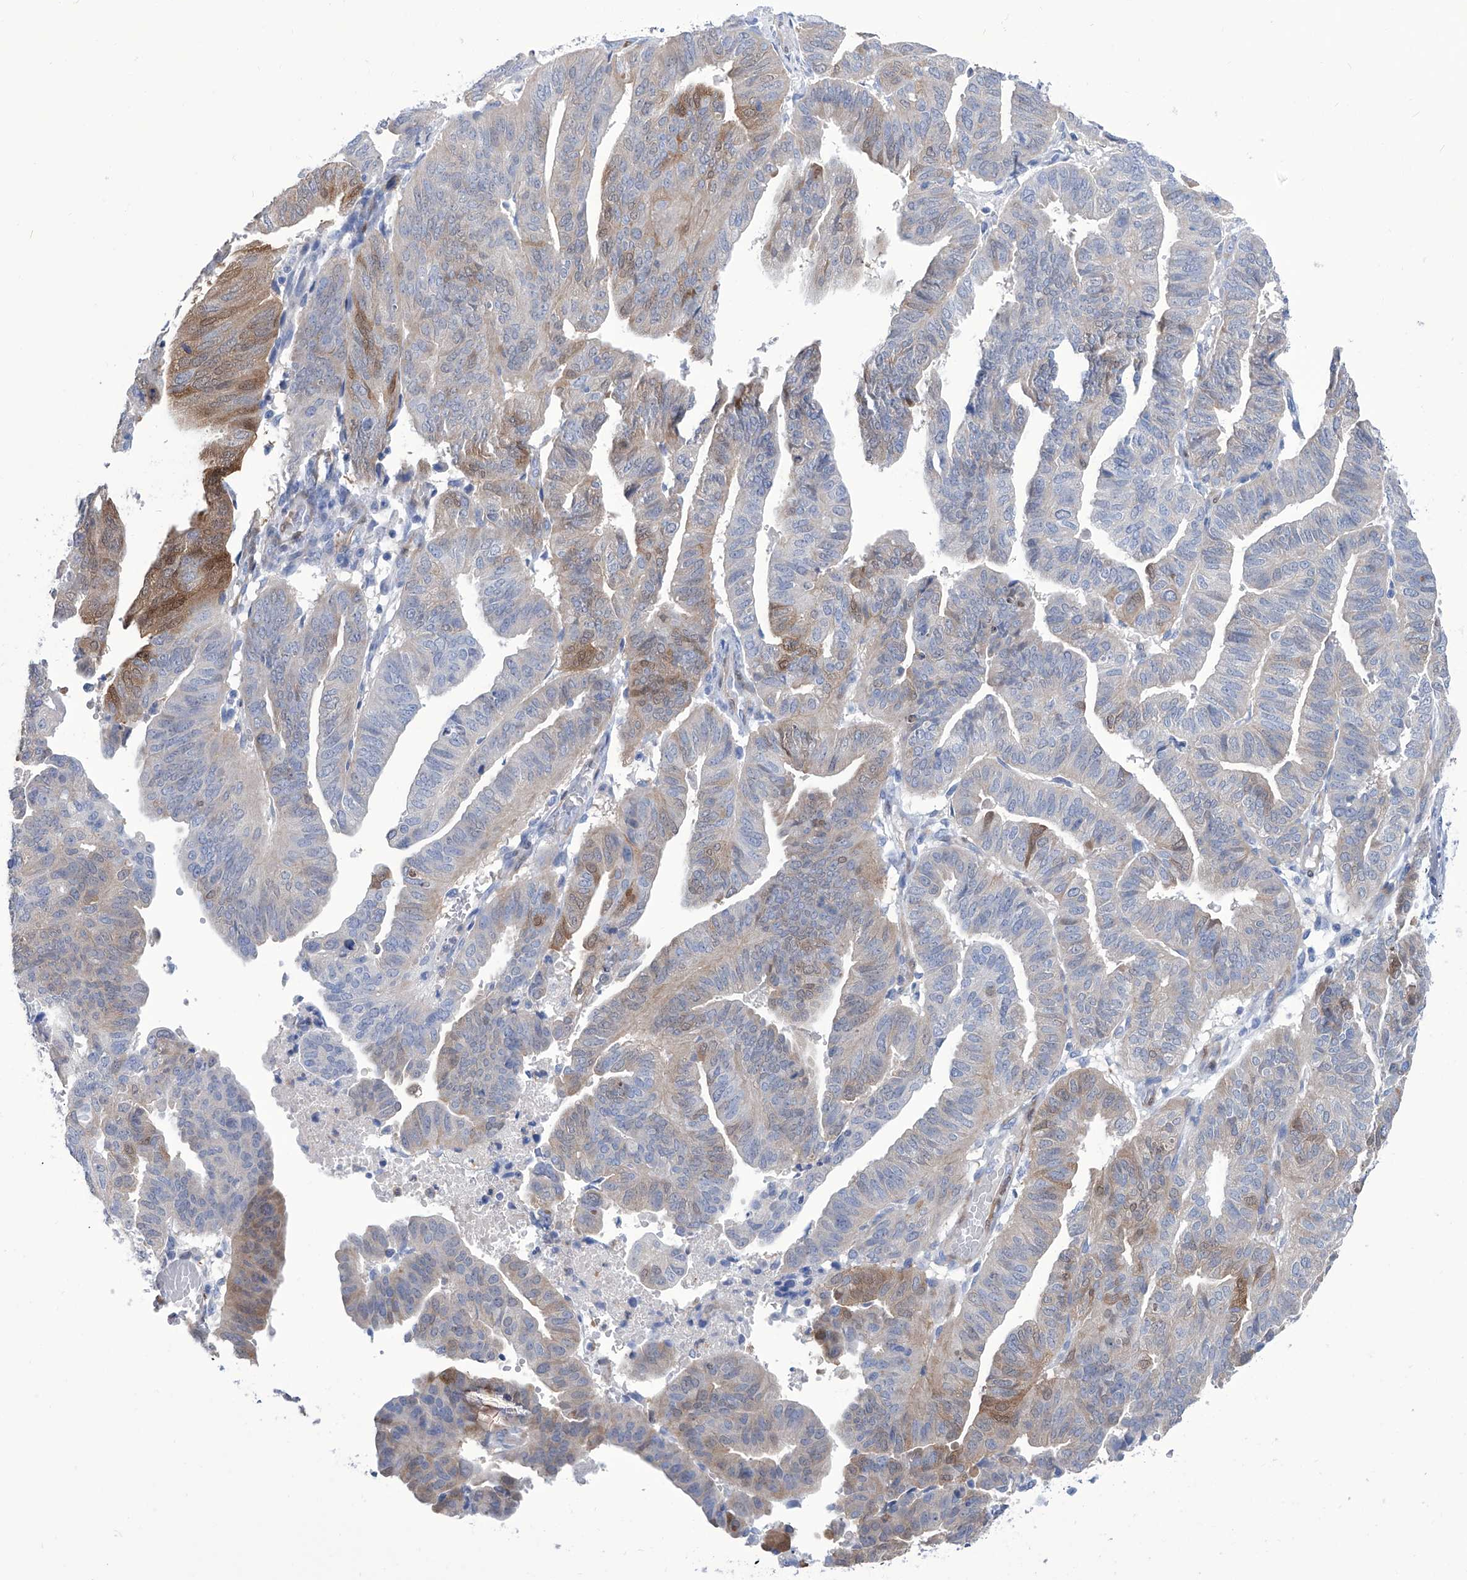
{"staining": {"intensity": "moderate", "quantity": "<25%", "location": "cytoplasmic/membranous"}, "tissue": "endometrial cancer", "cell_type": "Tumor cells", "image_type": "cancer", "snomed": [{"axis": "morphology", "description": "Adenocarcinoma, NOS"}, {"axis": "topography", "description": "Uterus"}], "caption": "Endometrial adenocarcinoma stained for a protein reveals moderate cytoplasmic/membranous positivity in tumor cells. (Stains: DAB in brown, nuclei in blue, Microscopy: brightfield microscopy at high magnification).", "gene": "IMPA2", "patient": {"sex": "female", "age": 77}}